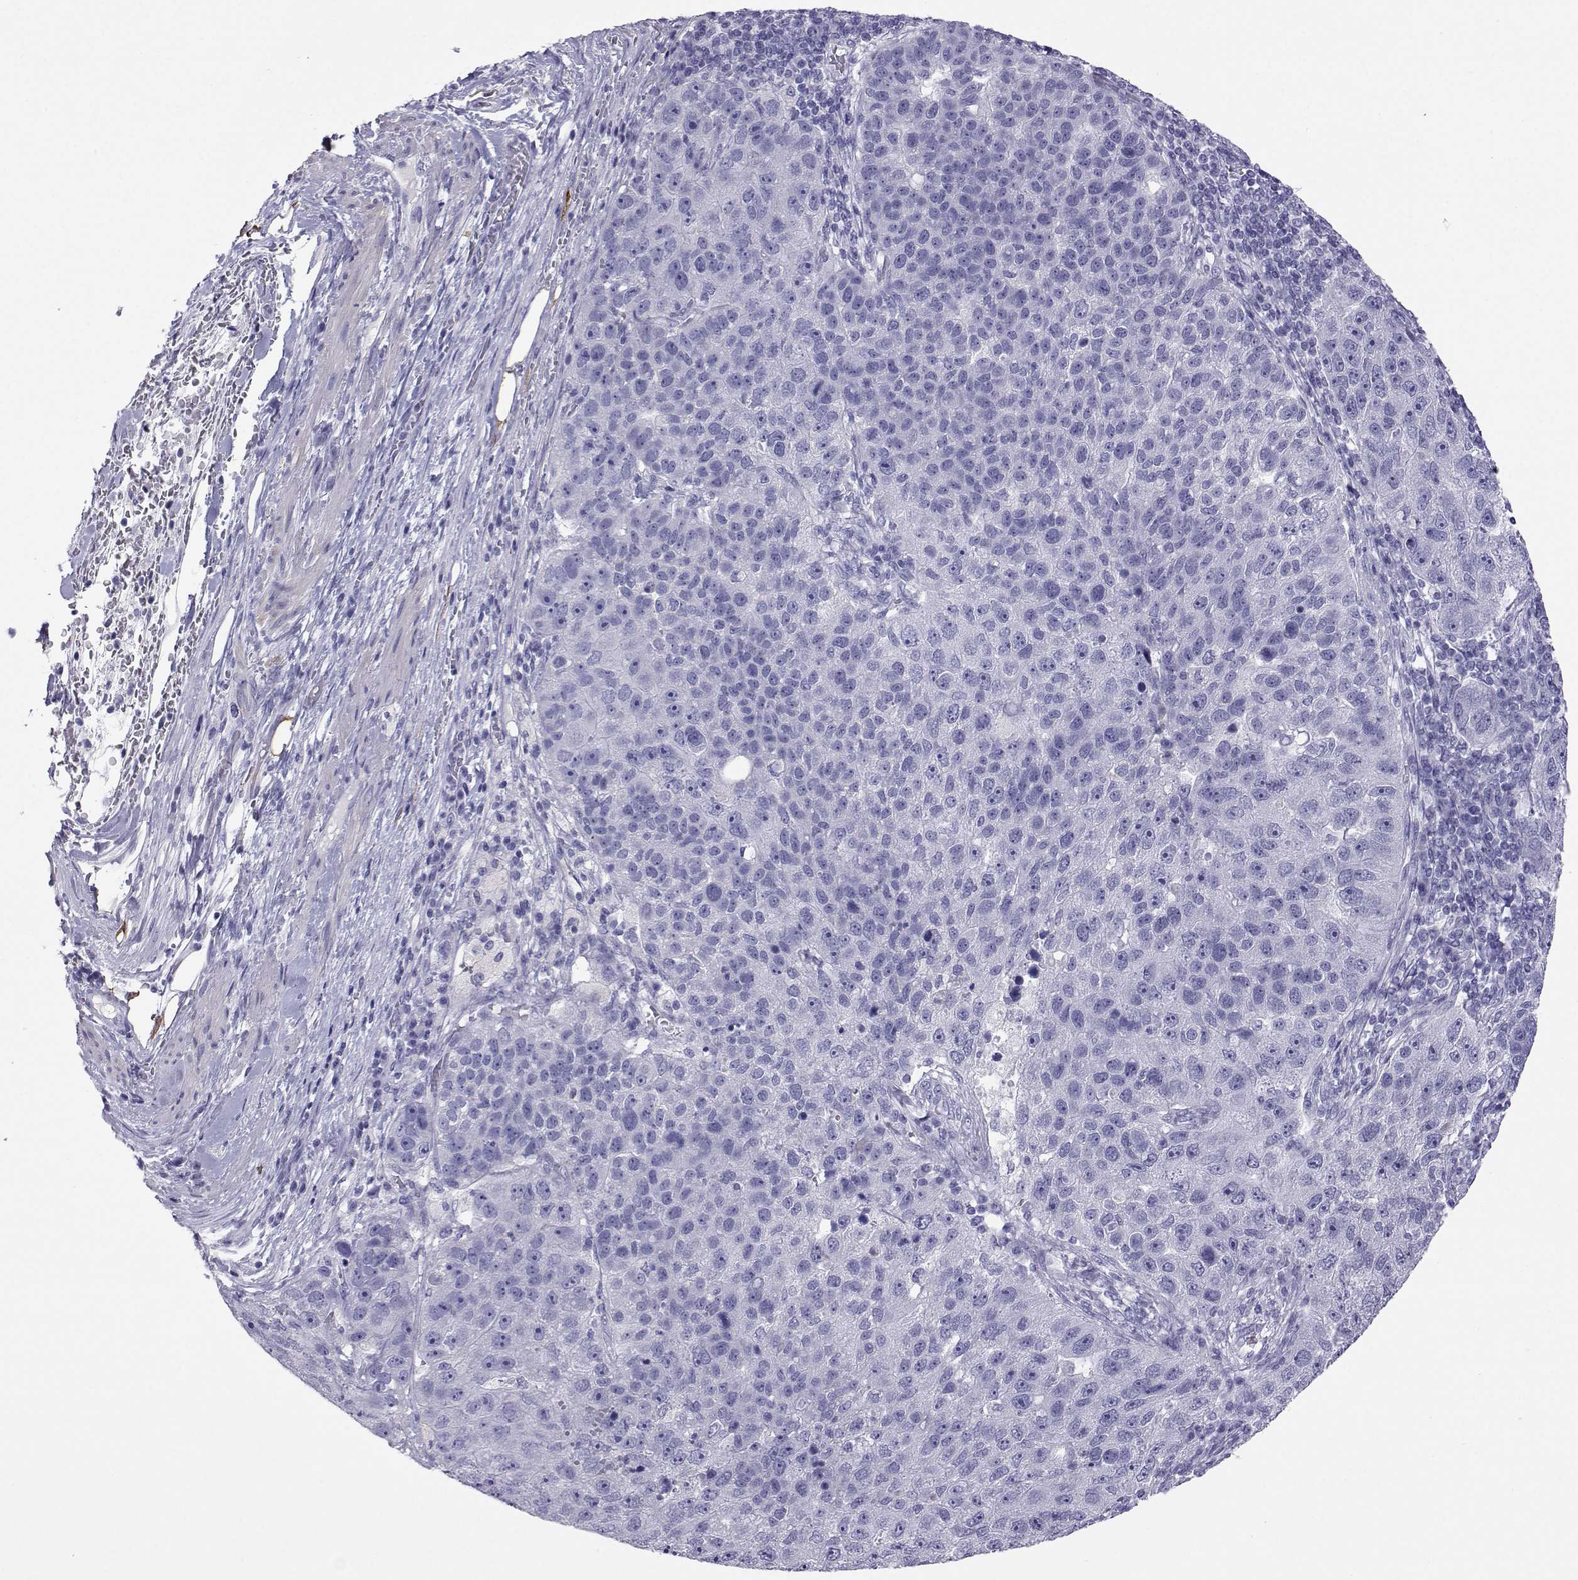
{"staining": {"intensity": "negative", "quantity": "none", "location": "none"}, "tissue": "pancreatic cancer", "cell_type": "Tumor cells", "image_type": "cancer", "snomed": [{"axis": "morphology", "description": "Adenocarcinoma, NOS"}, {"axis": "topography", "description": "Pancreas"}], "caption": "High magnification brightfield microscopy of pancreatic cancer stained with DAB (3,3'-diaminobenzidine) (brown) and counterstained with hematoxylin (blue): tumor cells show no significant staining.", "gene": "PLIN4", "patient": {"sex": "female", "age": 61}}